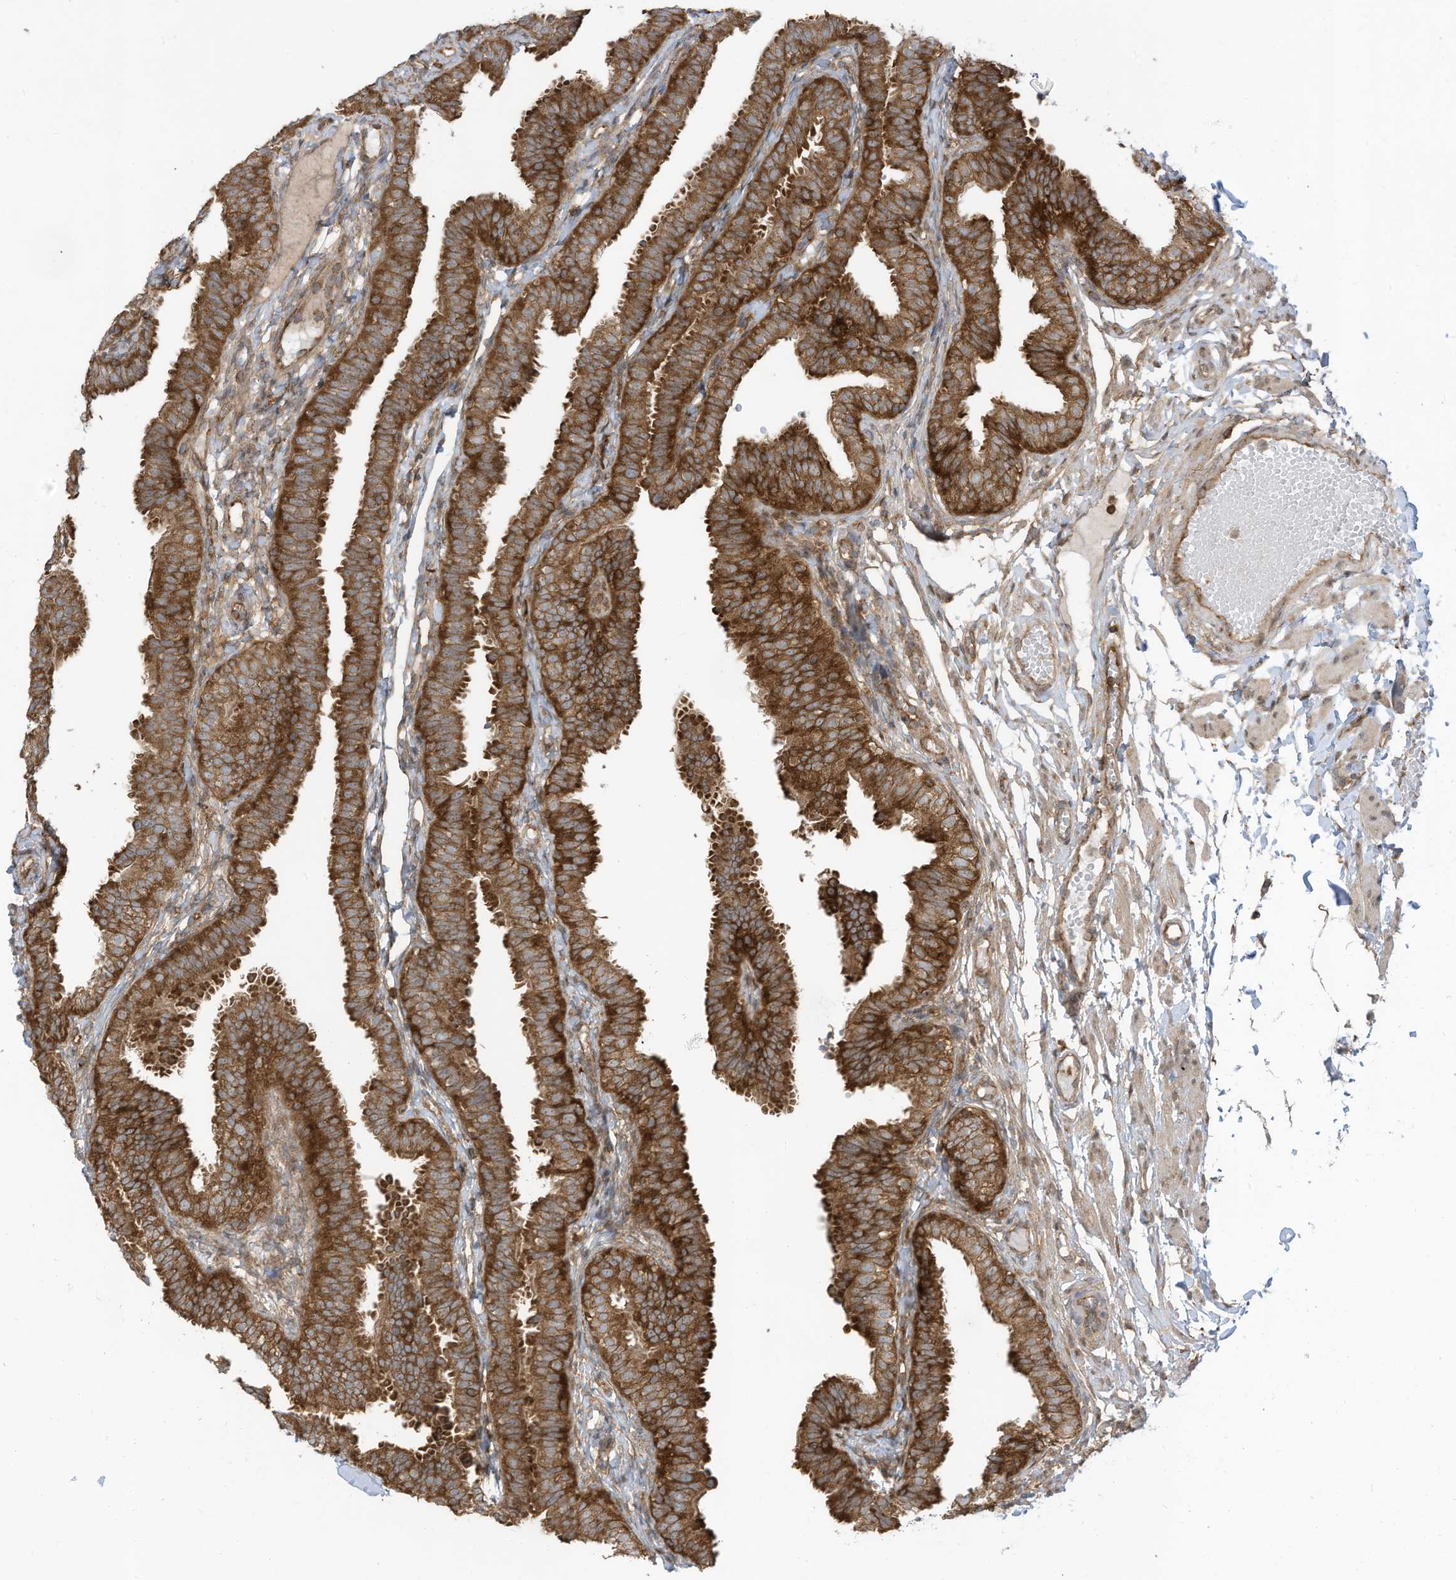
{"staining": {"intensity": "strong", "quantity": ">75%", "location": "cytoplasmic/membranous"}, "tissue": "fallopian tube", "cell_type": "Glandular cells", "image_type": "normal", "snomed": [{"axis": "morphology", "description": "Normal tissue, NOS"}, {"axis": "topography", "description": "Fallopian tube"}], "caption": "Protein expression analysis of unremarkable human fallopian tube reveals strong cytoplasmic/membranous positivity in about >75% of glandular cells.", "gene": "REPS1", "patient": {"sex": "female", "age": 35}}